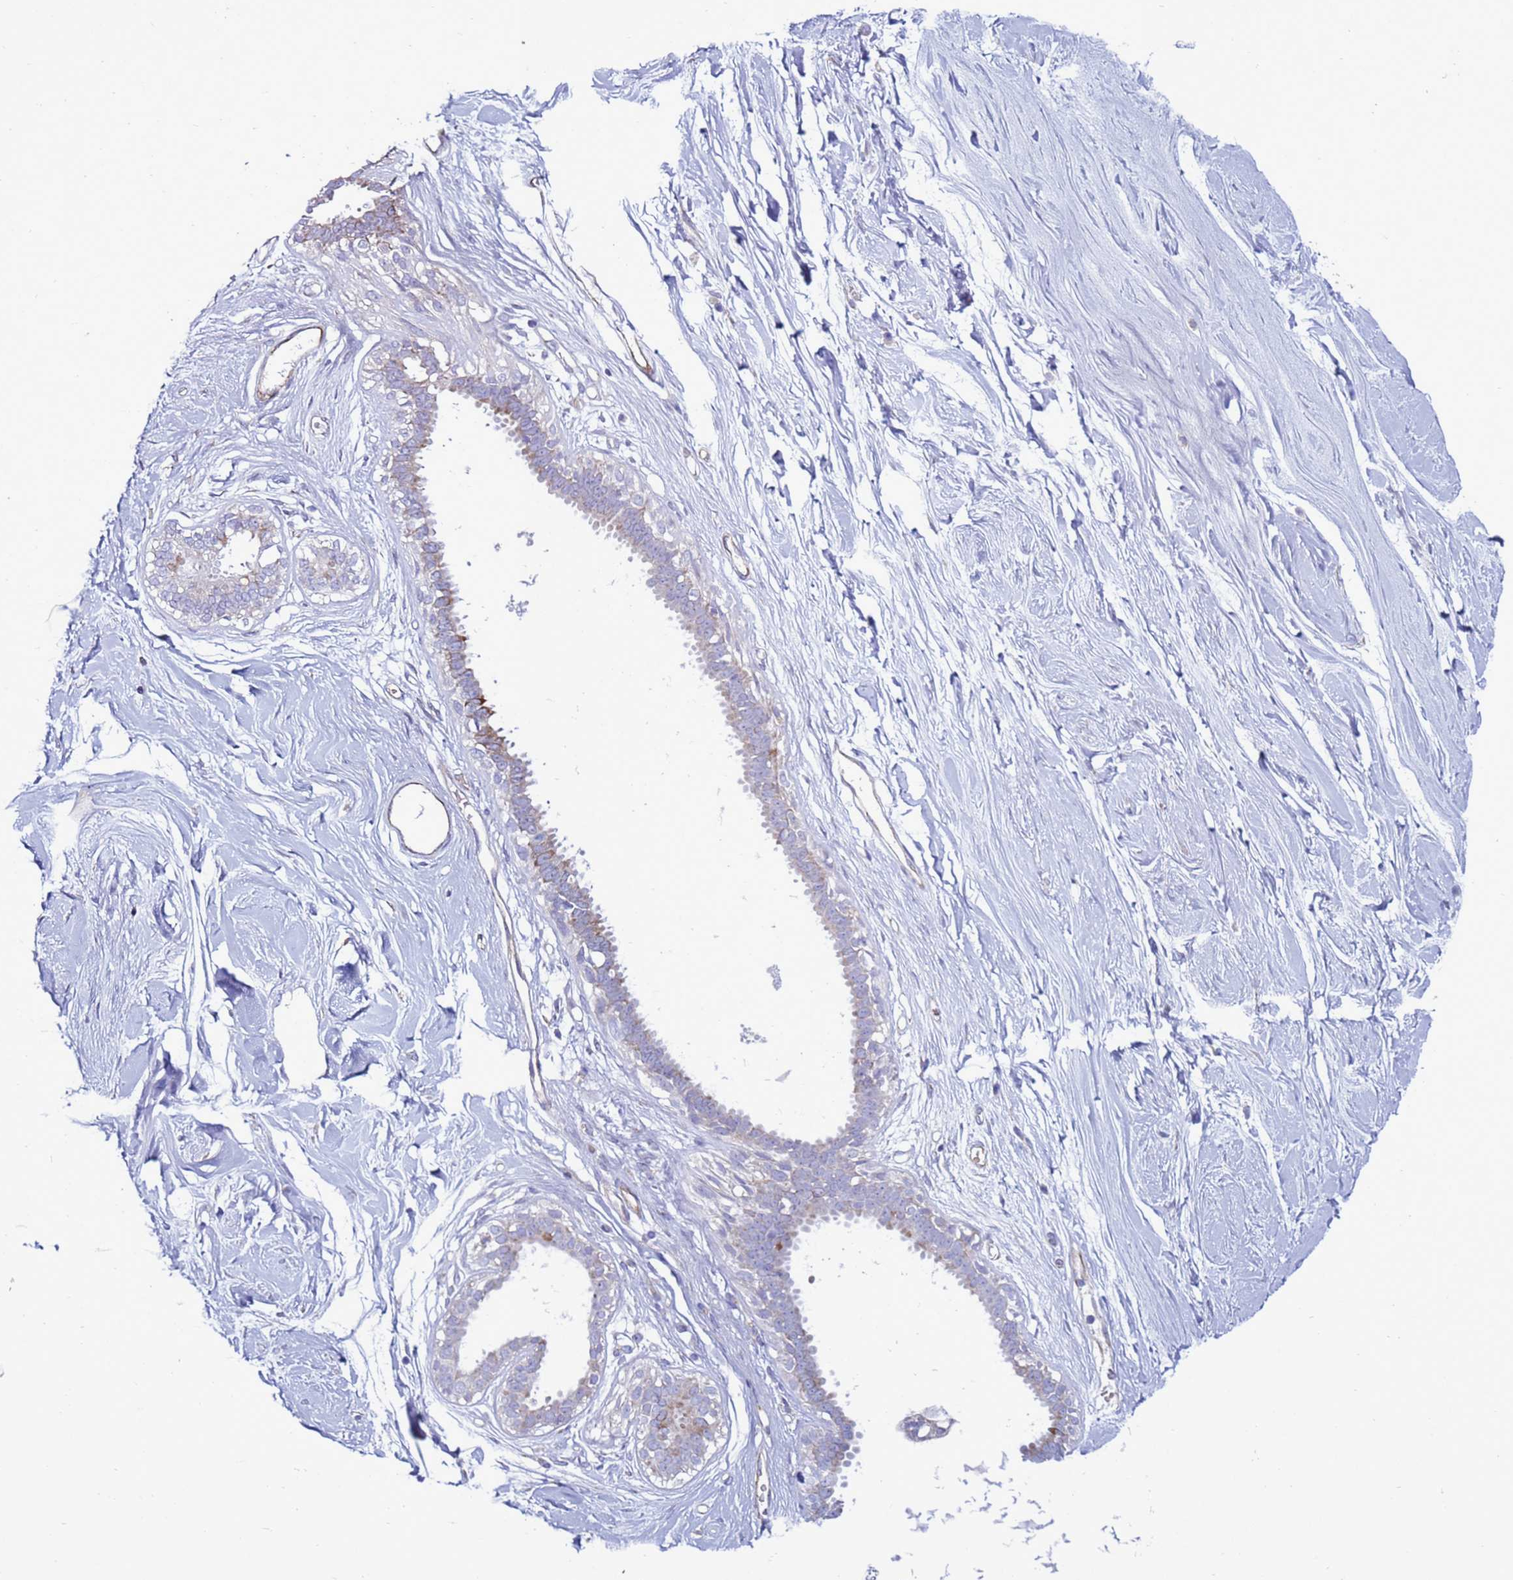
{"staining": {"intensity": "negative", "quantity": "none", "location": "none"}, "tissue": "breast", "cell_type": "Adipocytes", "image_type": "normal", "snomed": [{"axis": "morphology", "description": "Normal tissue, NOS"}, {"axis": "topography", "description": "Breast"}], "caption": "Immunohistochemistry of unremarkable breast shows no expression in adipocytes.", "gene": "ABHD17B", "patient": {"sex": "female", "age": 45}}